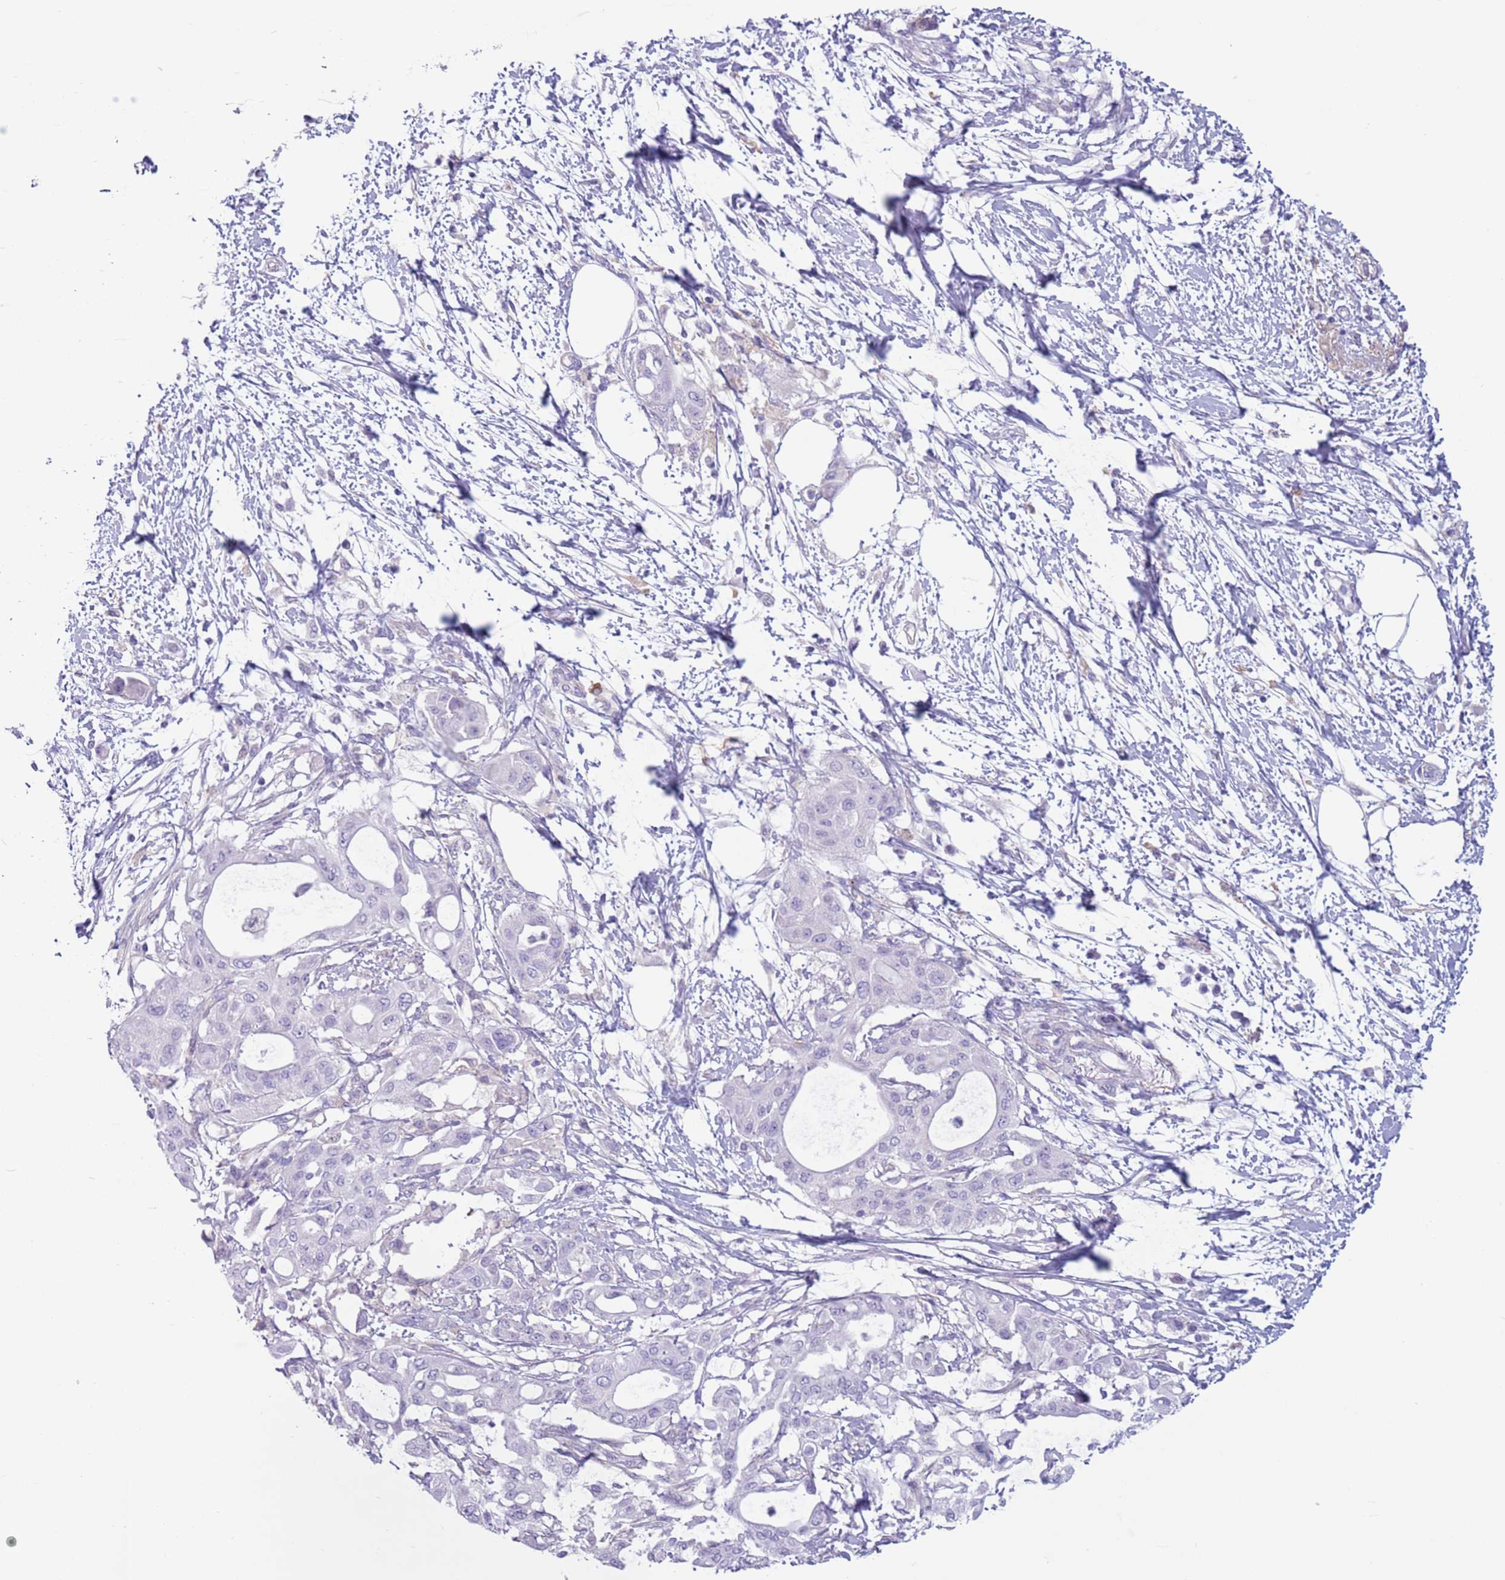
{"staining": {"intensity": "negative", "quantity": "none", "location": "none"}, "tissue": "pancreatic cancer", "cell_type": "Tumor cells", "image_type": "cancer", "snomed": [{"axis": "morphology", "description": "Adenocarcinoma, NOS"}, {"axis": "topography", "description": "Pancreas"}], "caption": "This is an IHC histopathology image of human pancreatic cancer. There is no positivity in tumor cells.", "gene": "SNX6", "patient": {"sex": "male", "age": 68}}